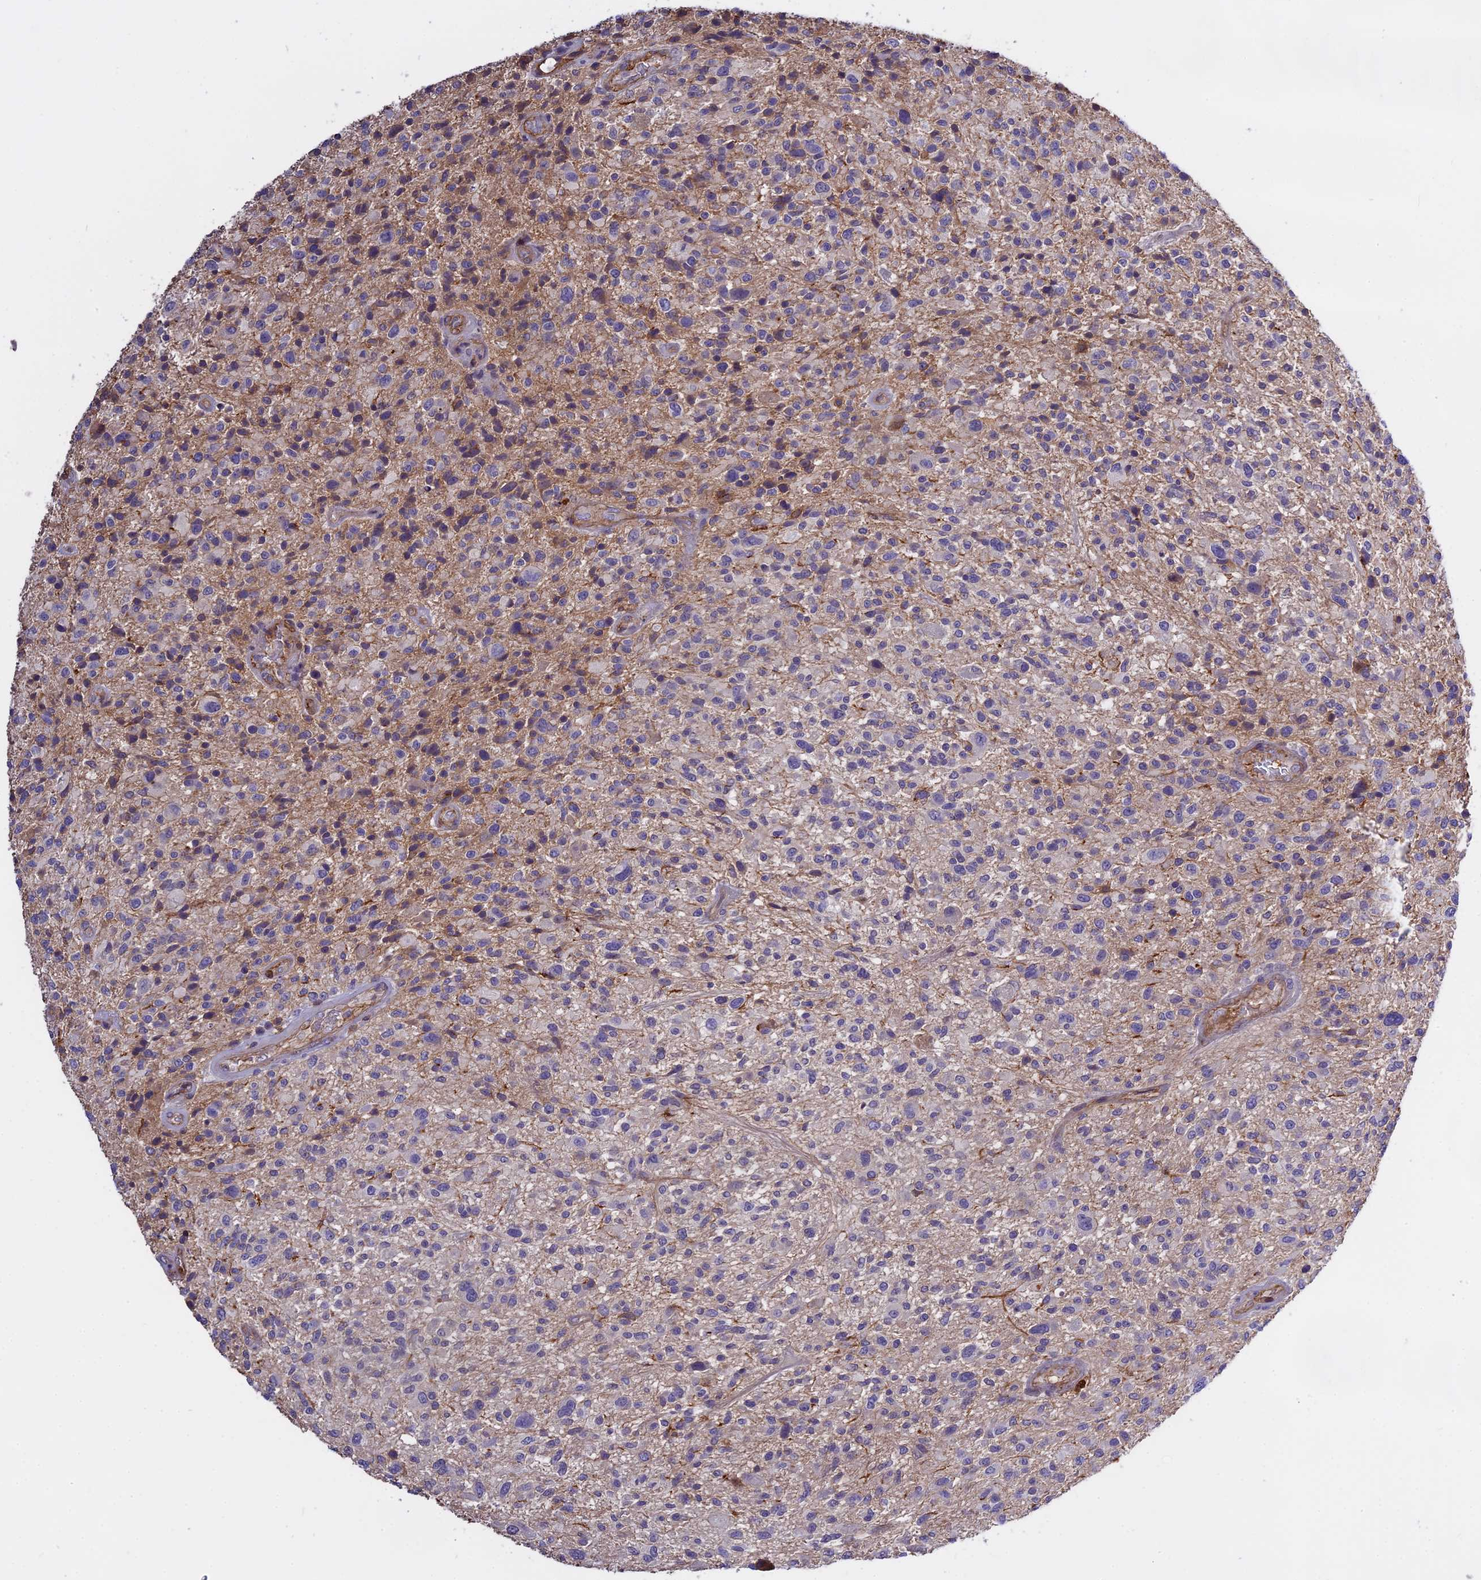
{"staining": {"intensity": "negative", "quantity": "none", "location": "none"}, "tissue": "glioma", "cell_type": "Tumor cells", "image_type": "cancer", "snomed": [{"axis": "morphology", "description": "Glioma, malignant, High grade"}, {"axis": "topography", "description": "Brain"}], "caption": "Protein analysis of glioma exhibits no significant staining in tumor cells.", "gene": "CFAP119", "patient": {"sex": "male", "age": 47}}